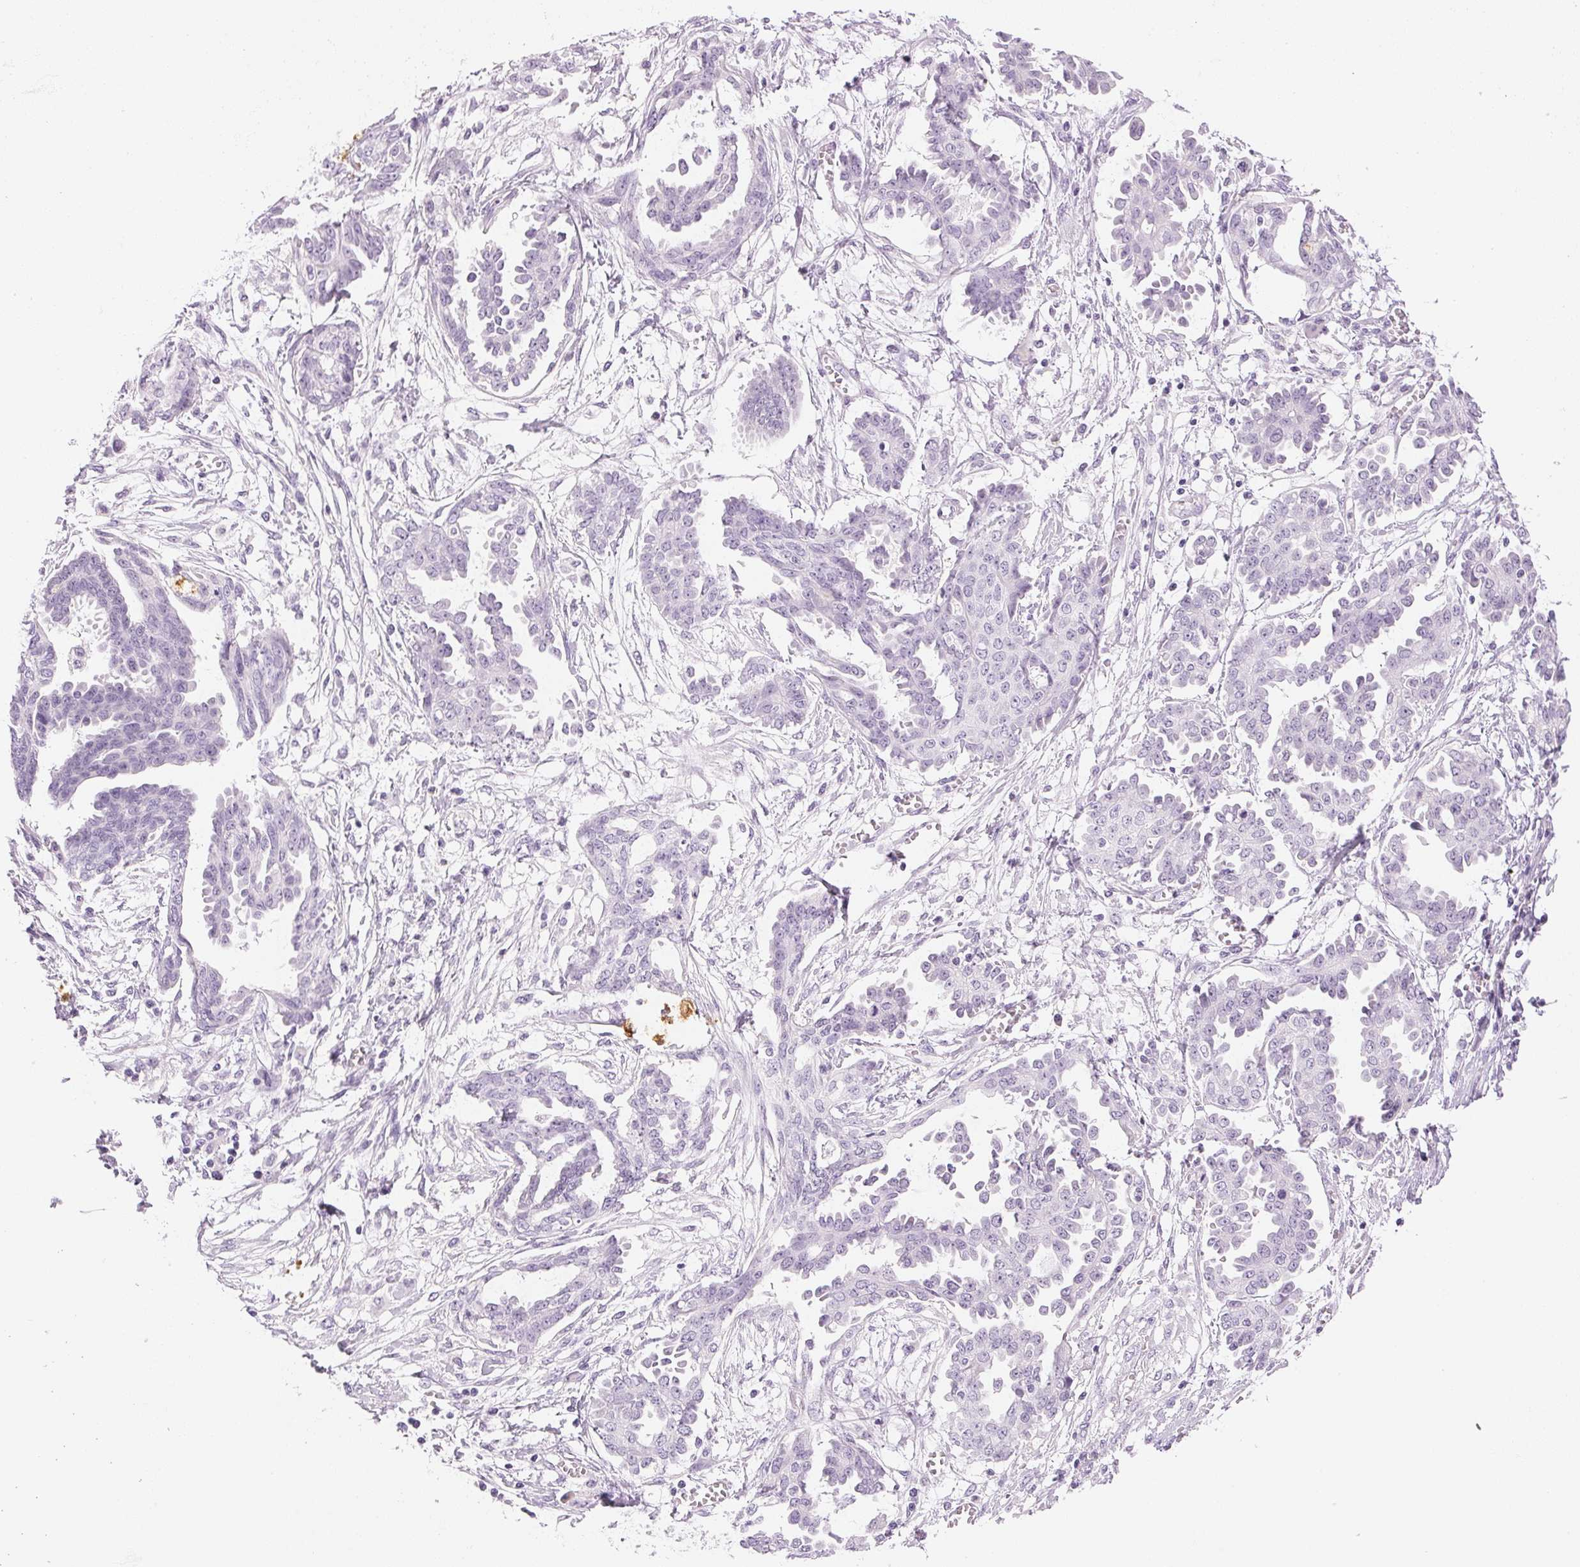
{"staining": {"intensity": "negative", "quantity": "none", "location": "none"}, "tissue": "ovarian cancer", "cell_type": "Tumor cells", "image_type": "cancer", "snomed": [{"axis": "morphology", "description": "Cystadenocarcinoma, serous, NOS"}, {"axis": "topography", "description": "Ovary"}], "caption": "Immunohistochemistry histopathology image of neoplastic tissue: human ovarian serous cystadenocarcinoma stained with DAB (3,3'-diaminobenzidine) shows no significant protein positivity in tumor cells. Nuclei are stained in blue.", "gene": "IGFBP1", "patient": {"sex": "female", "age": 71}}